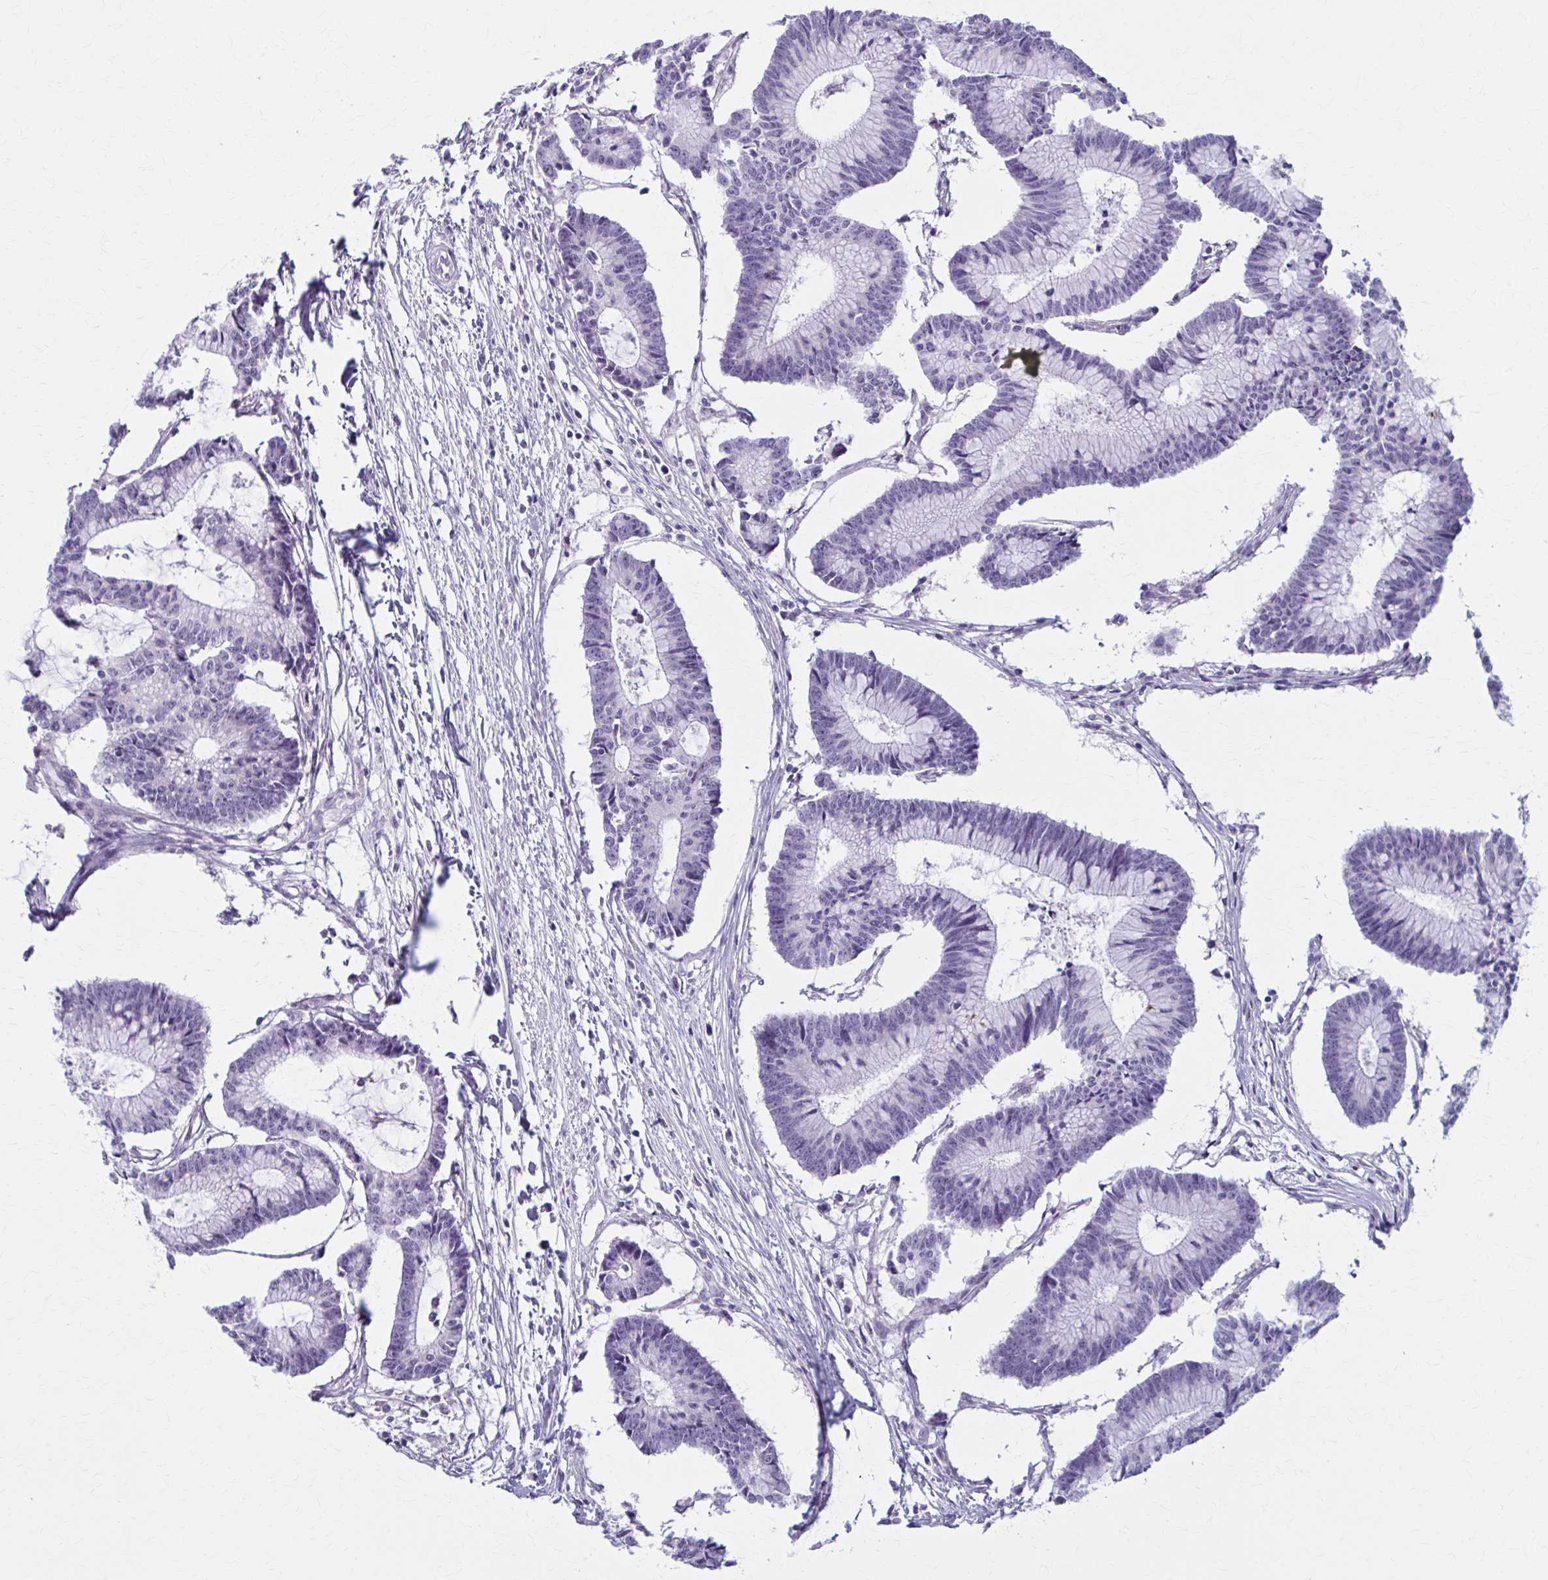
{"staining": {"intensity": "negative", "quantity": "none", "location": "none"}, "tissue": "colorectal cancer", "cell_type": "Tumor cells", "image_type": "cancer", "snomed": [{"axis": "morphology", "description": "Adenocarcinoma, NOS"}, {"axis": "topography", "description": "Colon"}], "caption": "High magnification brightfield microscopy of adenocarcinoma (colorectal) stained with DAB (brown) and counterstained with hematoxylin (blue): tumor cells show no significant staining.", "gene": "PRKRA", "patient": {"sex": "female", "age": 78}}